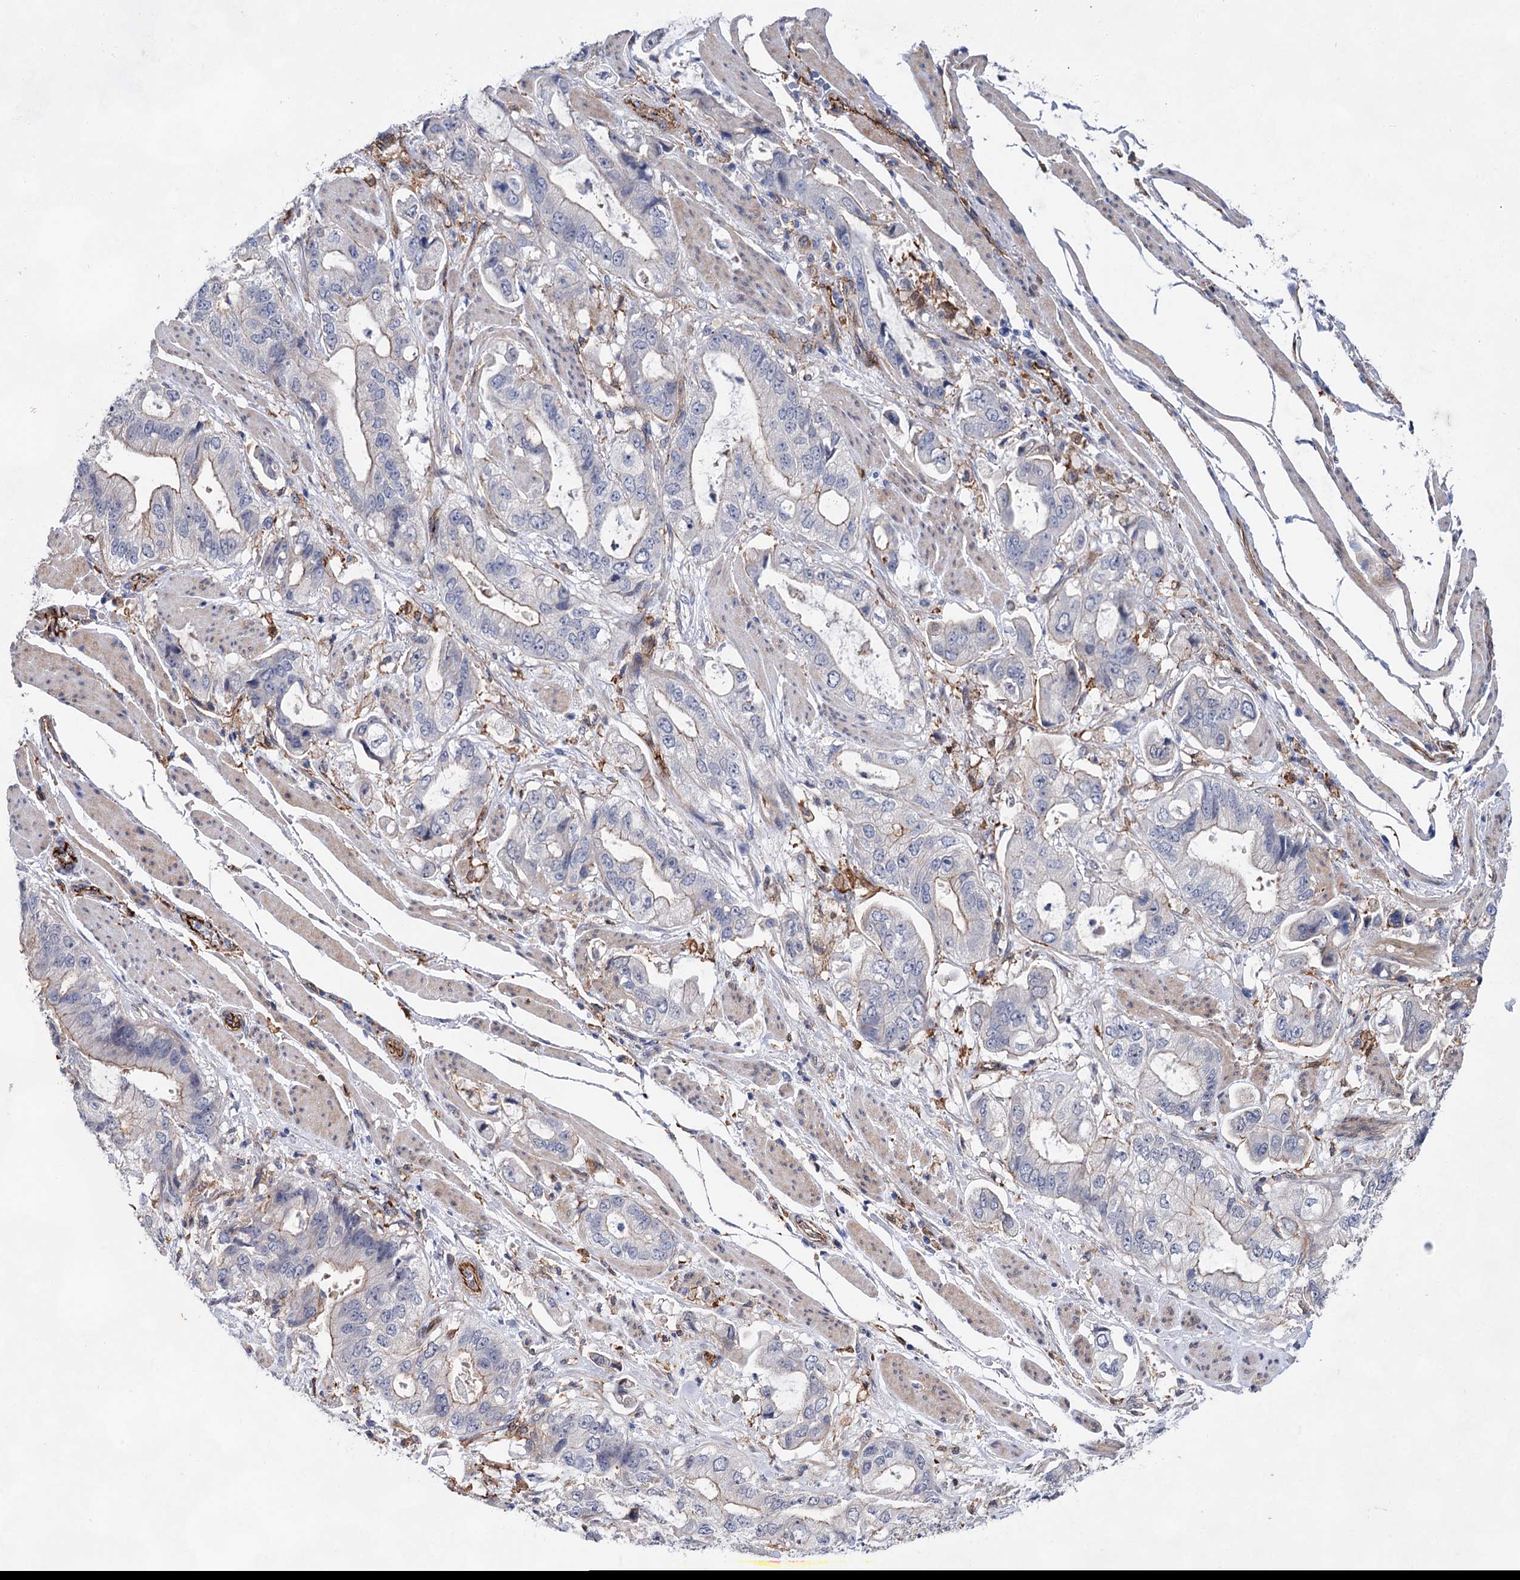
{"staining": {"intensity": "moderate", "quantity": "<25%", "location": "cytoplasmic/membranous"}, "tissue": "stomach cancer", "cell_type": "Tumor cells", "image_type": "cancer", "snomed": [{"axis": "morphology", "description": "Adenocarcinoma, NOS"}, {"axis": "topography", "description": "Stomach"}], "caption": "A brown stain labels moderate cytoplasmic/membranous expression of a protein in adenocarcinoma (stomach) tumor cells.", "gene": "TMTC3", "patient": {"sex": "male", "age": 62}}